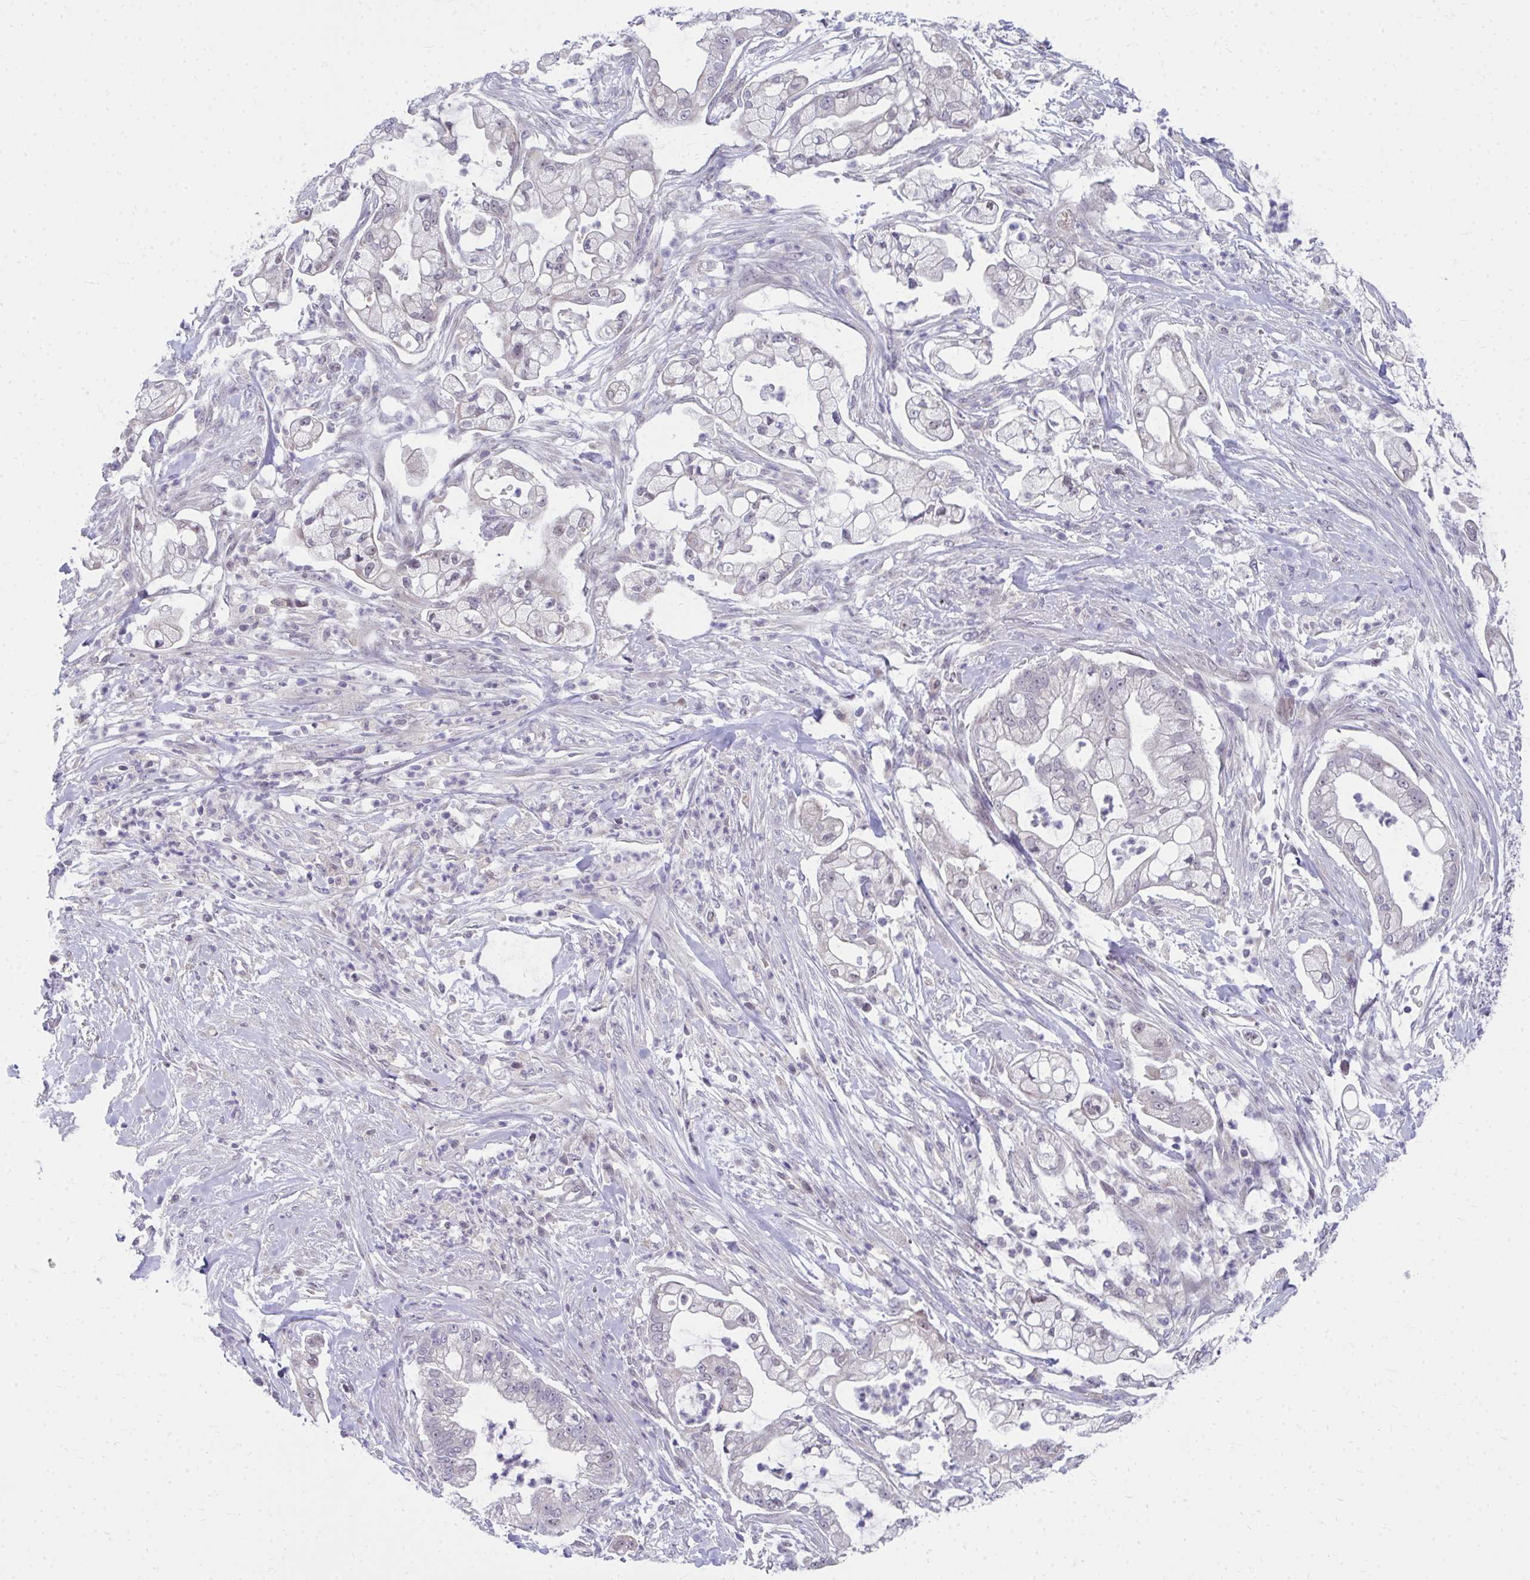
{"staining": {"intensity": "negative", "quantity": "none", "location": "none"}, "tissue": "pancreatic cancer", "cell_type": "Tumor cells", "image_type": "cancer", "snomed": [{"axis": "morphology", "description": "Adenocarcinoma, NOS"}, {"axis": "topography", "description": "Pancreas"}], "caption": "A micrograph of human adenocarcinoma (pancreatic) is negative for staining in tumor cells. (Stains: DAB (3,3'-diaminobenzidine) immunohistochemistry with hematoxylin counter stain, Microscopy: brightfield microscopy at high magnification).", "gene": "MROH8", "patient": {"sex": "female", "age": 69}}